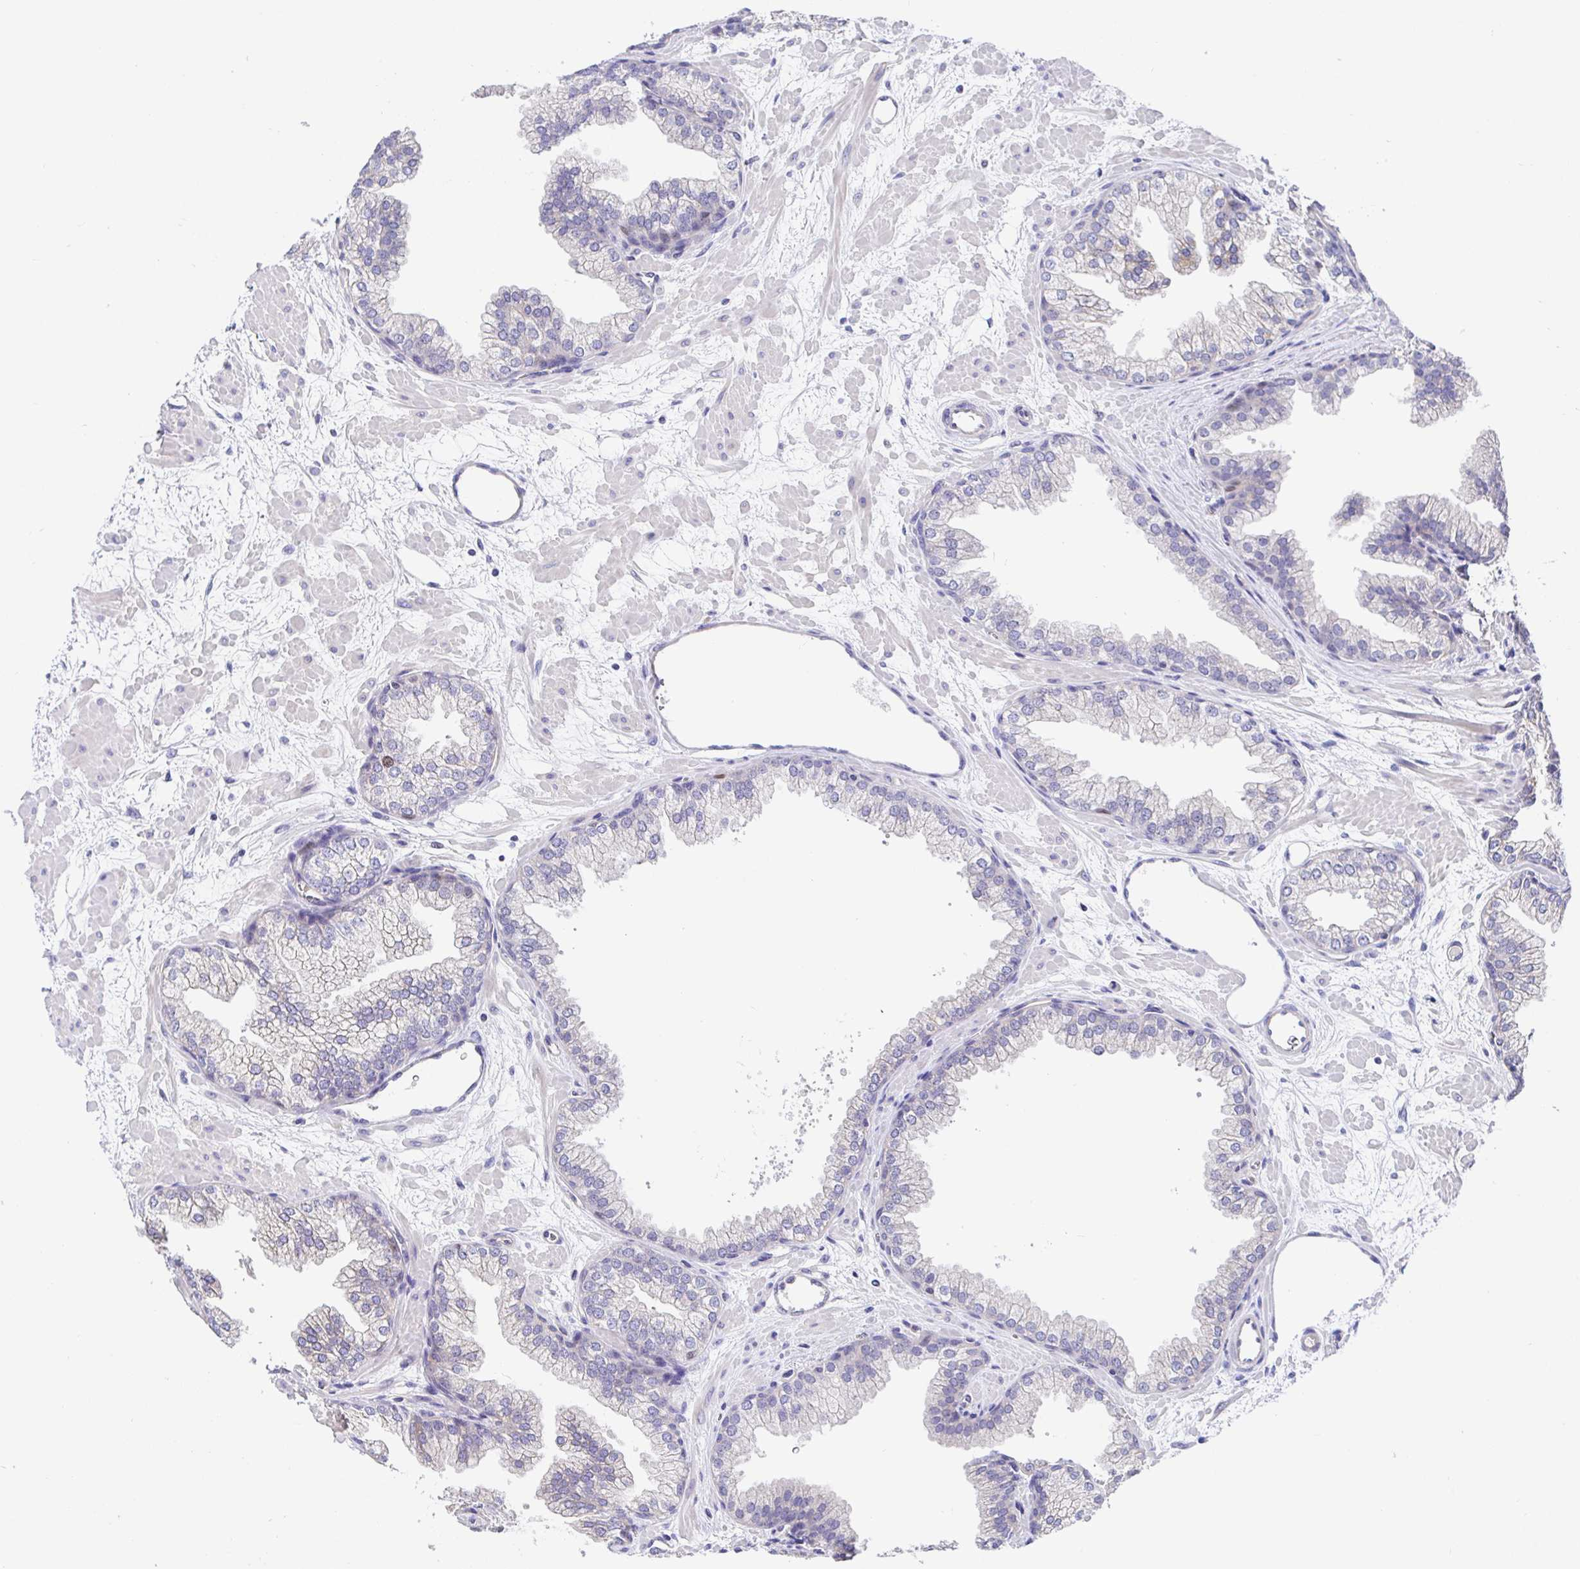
{"staining": {"intensity": "negative", "quantity": "none", "location": "none"}, "tissue": "prostate", "cell_type": "Glandular cells", "image_type": "normal", "snomed": [{"axis": "morphology", "description": "Normal tissue, NOS"}, {"axis": "topography", "description": "Prostate"}], "caption": "Histopathology image shows no protein staining in glandular cells of benign prostate. (IHC, brightfield microscopy, high magnification).", "gene": "TIMELESS", "patient": {"sex": "male", "age": 37}}